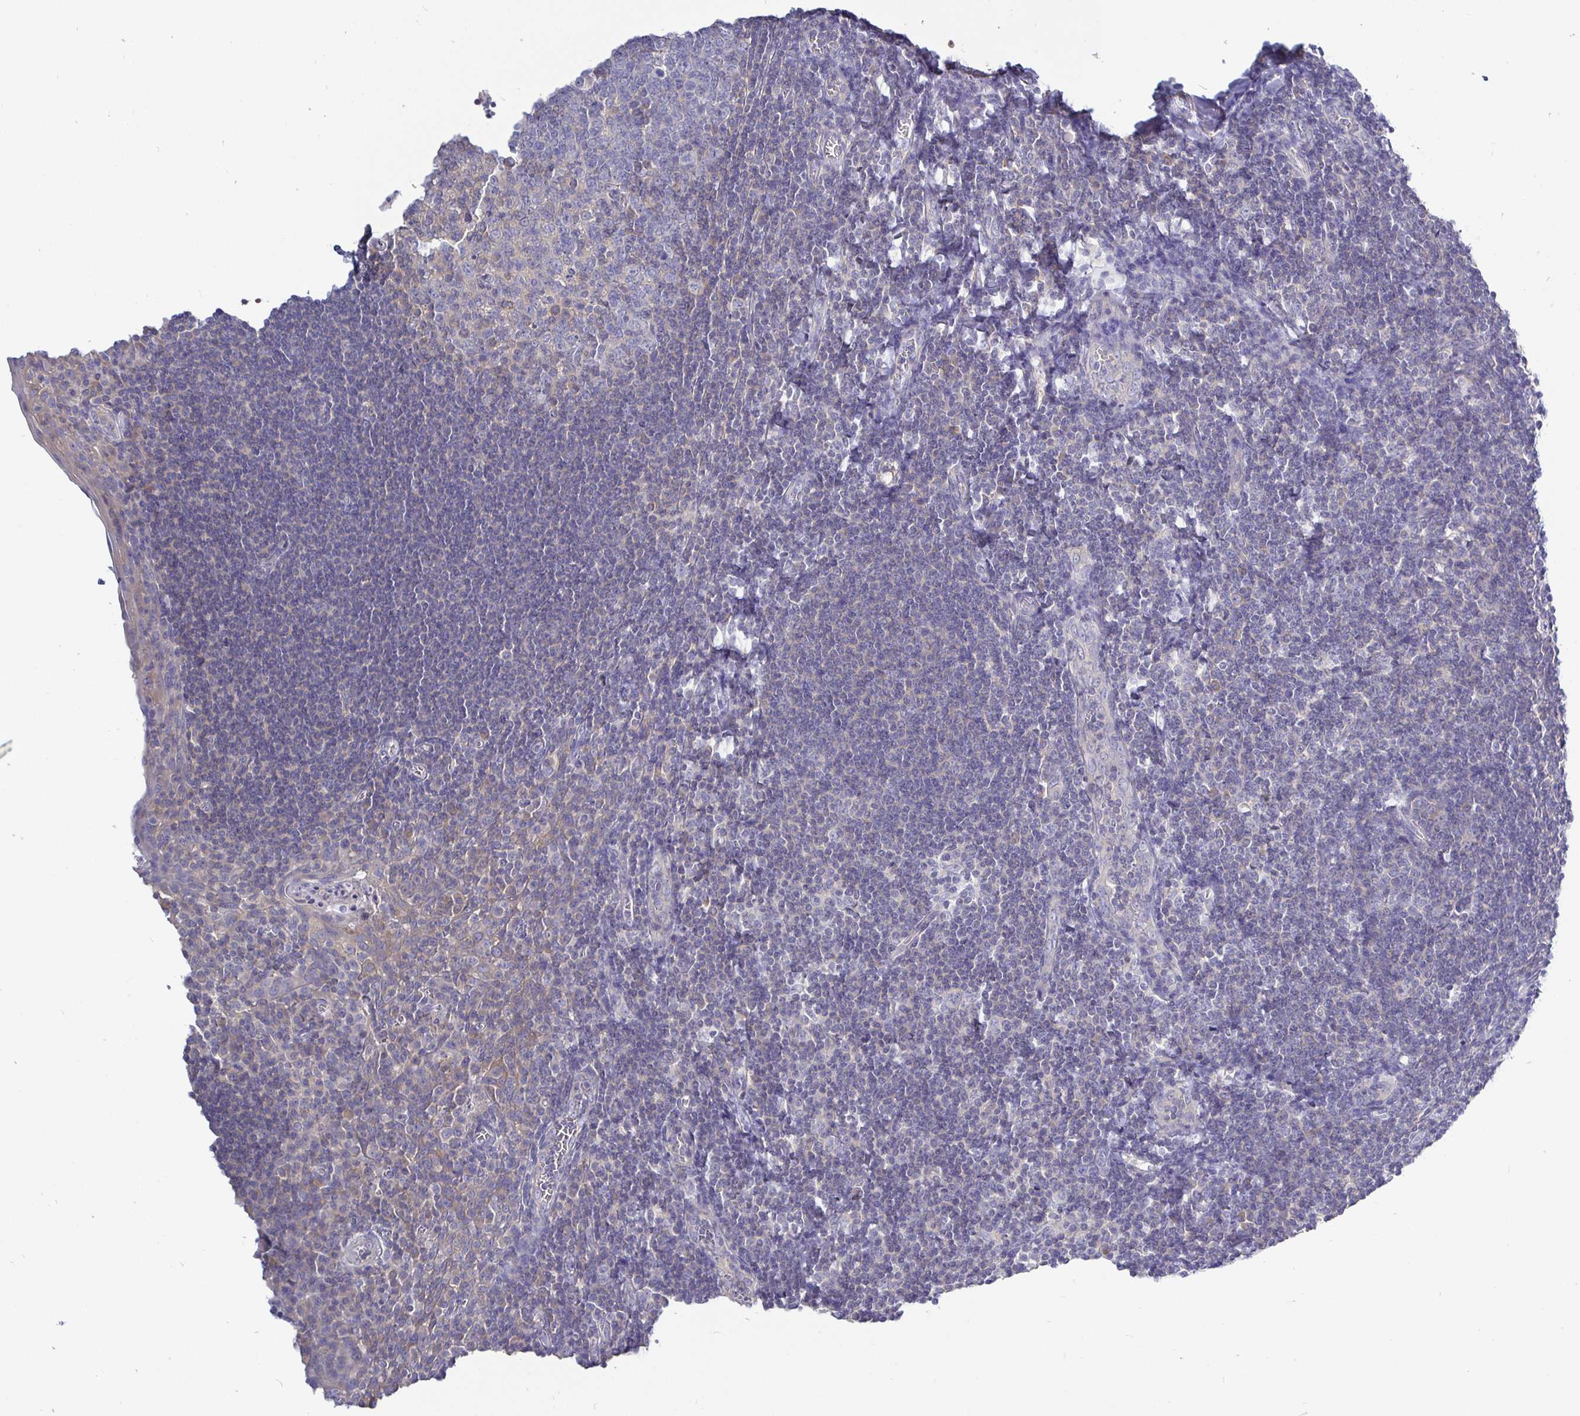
{"staining": {"intensity": "negative", "quantity": "none", "location": "none"}, "tissue": "tonsil", "cell_type": "Germinal center cells", "image_type": "normal", "snomed": [{"axis": "morphology", "description": "Normal tissue, NOS"}, {"axis": "topography", "description": "Tonsil"}], "caption": "Germinal center cells show no significant positivity in benign tonsil. The staining was performed using DAB to visualize the protein expression in brown, while the nuclei were stained in blue with hematoxylin (Magnification: 20x).", "gene": "KIF21A", "patient": {"sex": "male", "age": 27}}